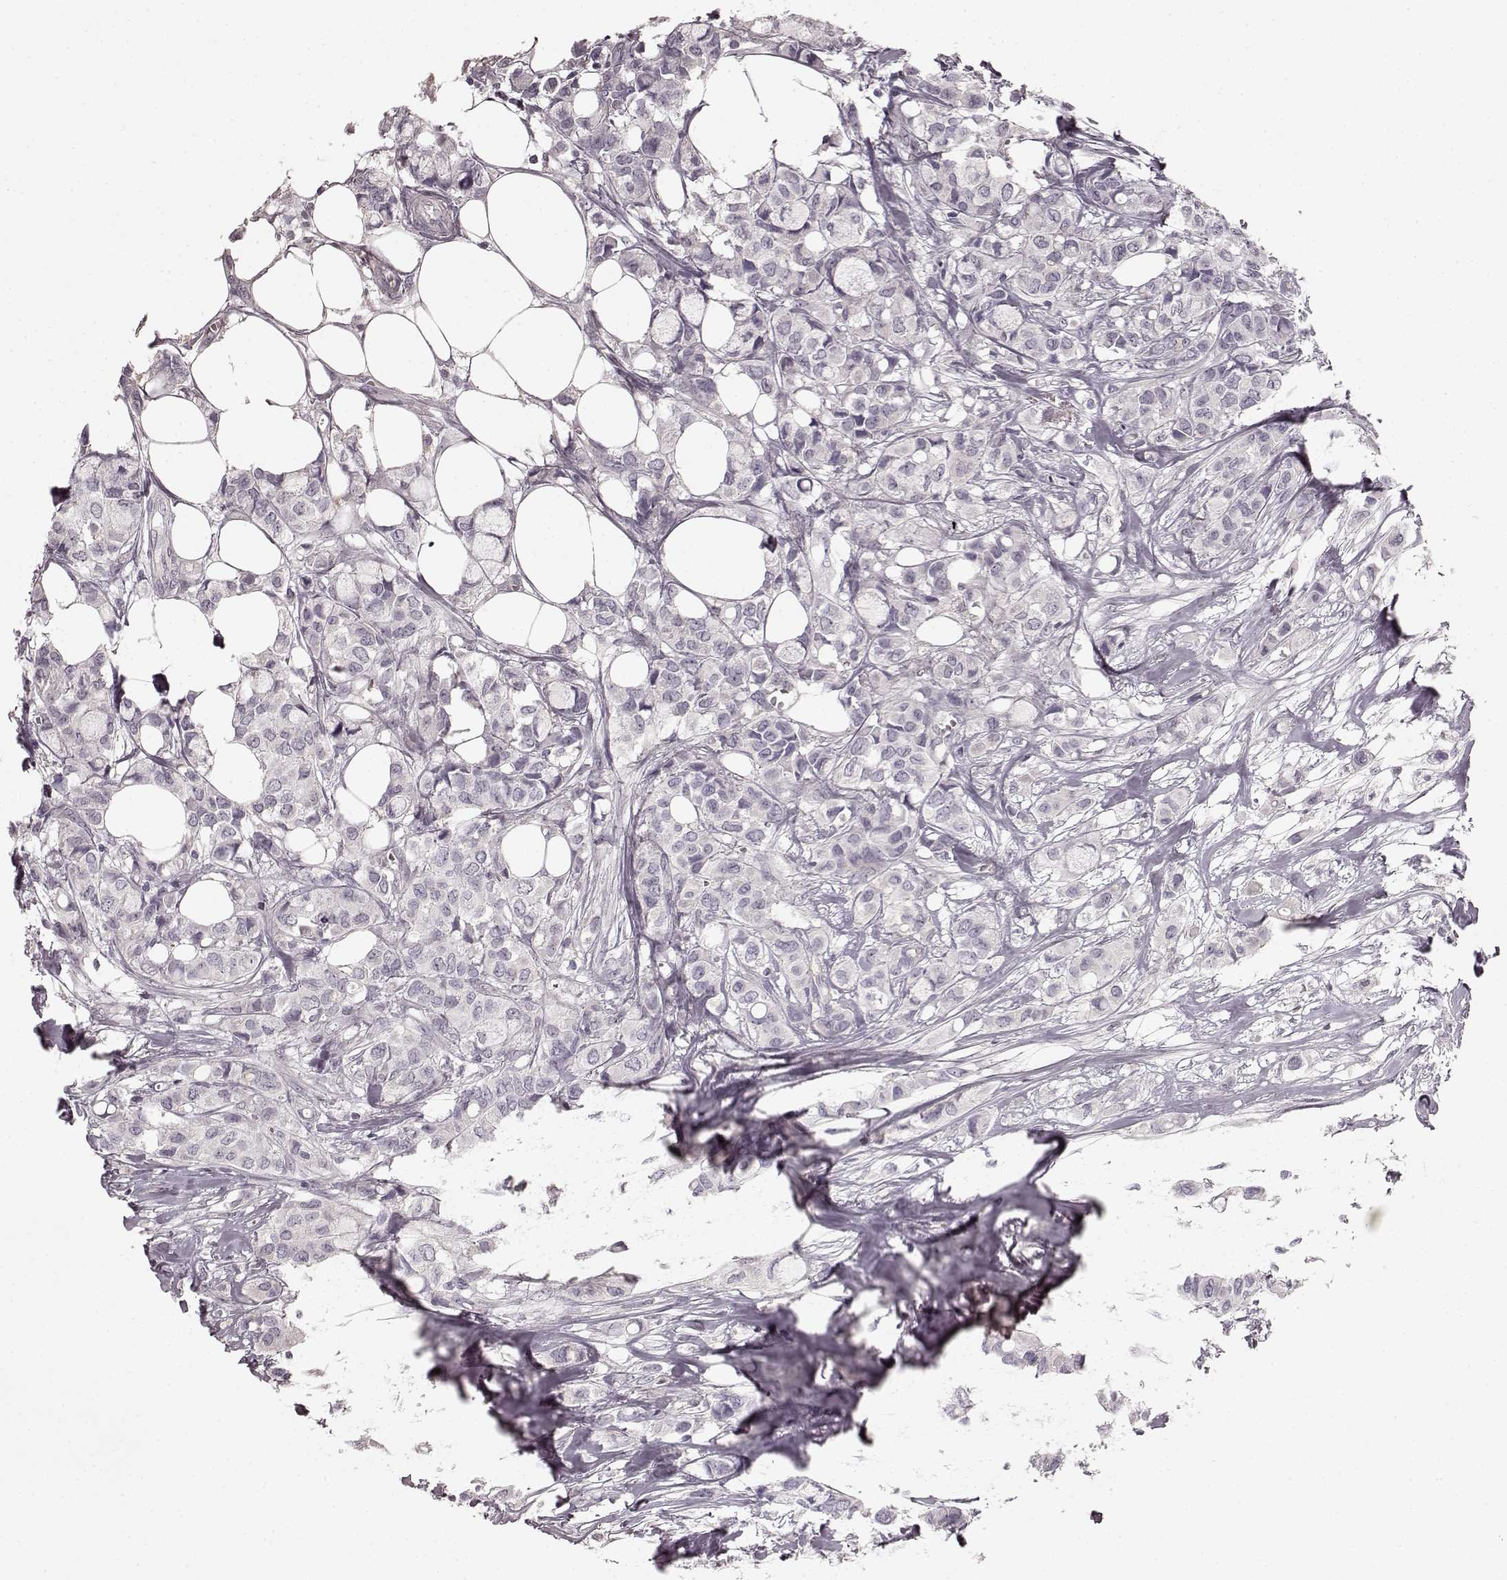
{"staining": {"intensity": "negative", "quantity": "none", "location": "none"}, "tissue": "breast cancer", "cell_type": "Tumor cells", "image_type": "cancer", "snomed": [{"axis": "morphology", "description": "Duct carcinoma"}, {"axis": "topography", "description": "Breast"}], "caption": "DAB (3,3'-diaminobenzidine) immunohistochemical staining of breast cancer exhibits no significant staining in tumor cells.", "gene": "PRKCE", "patient": {"sex": "female", "age": 85}}